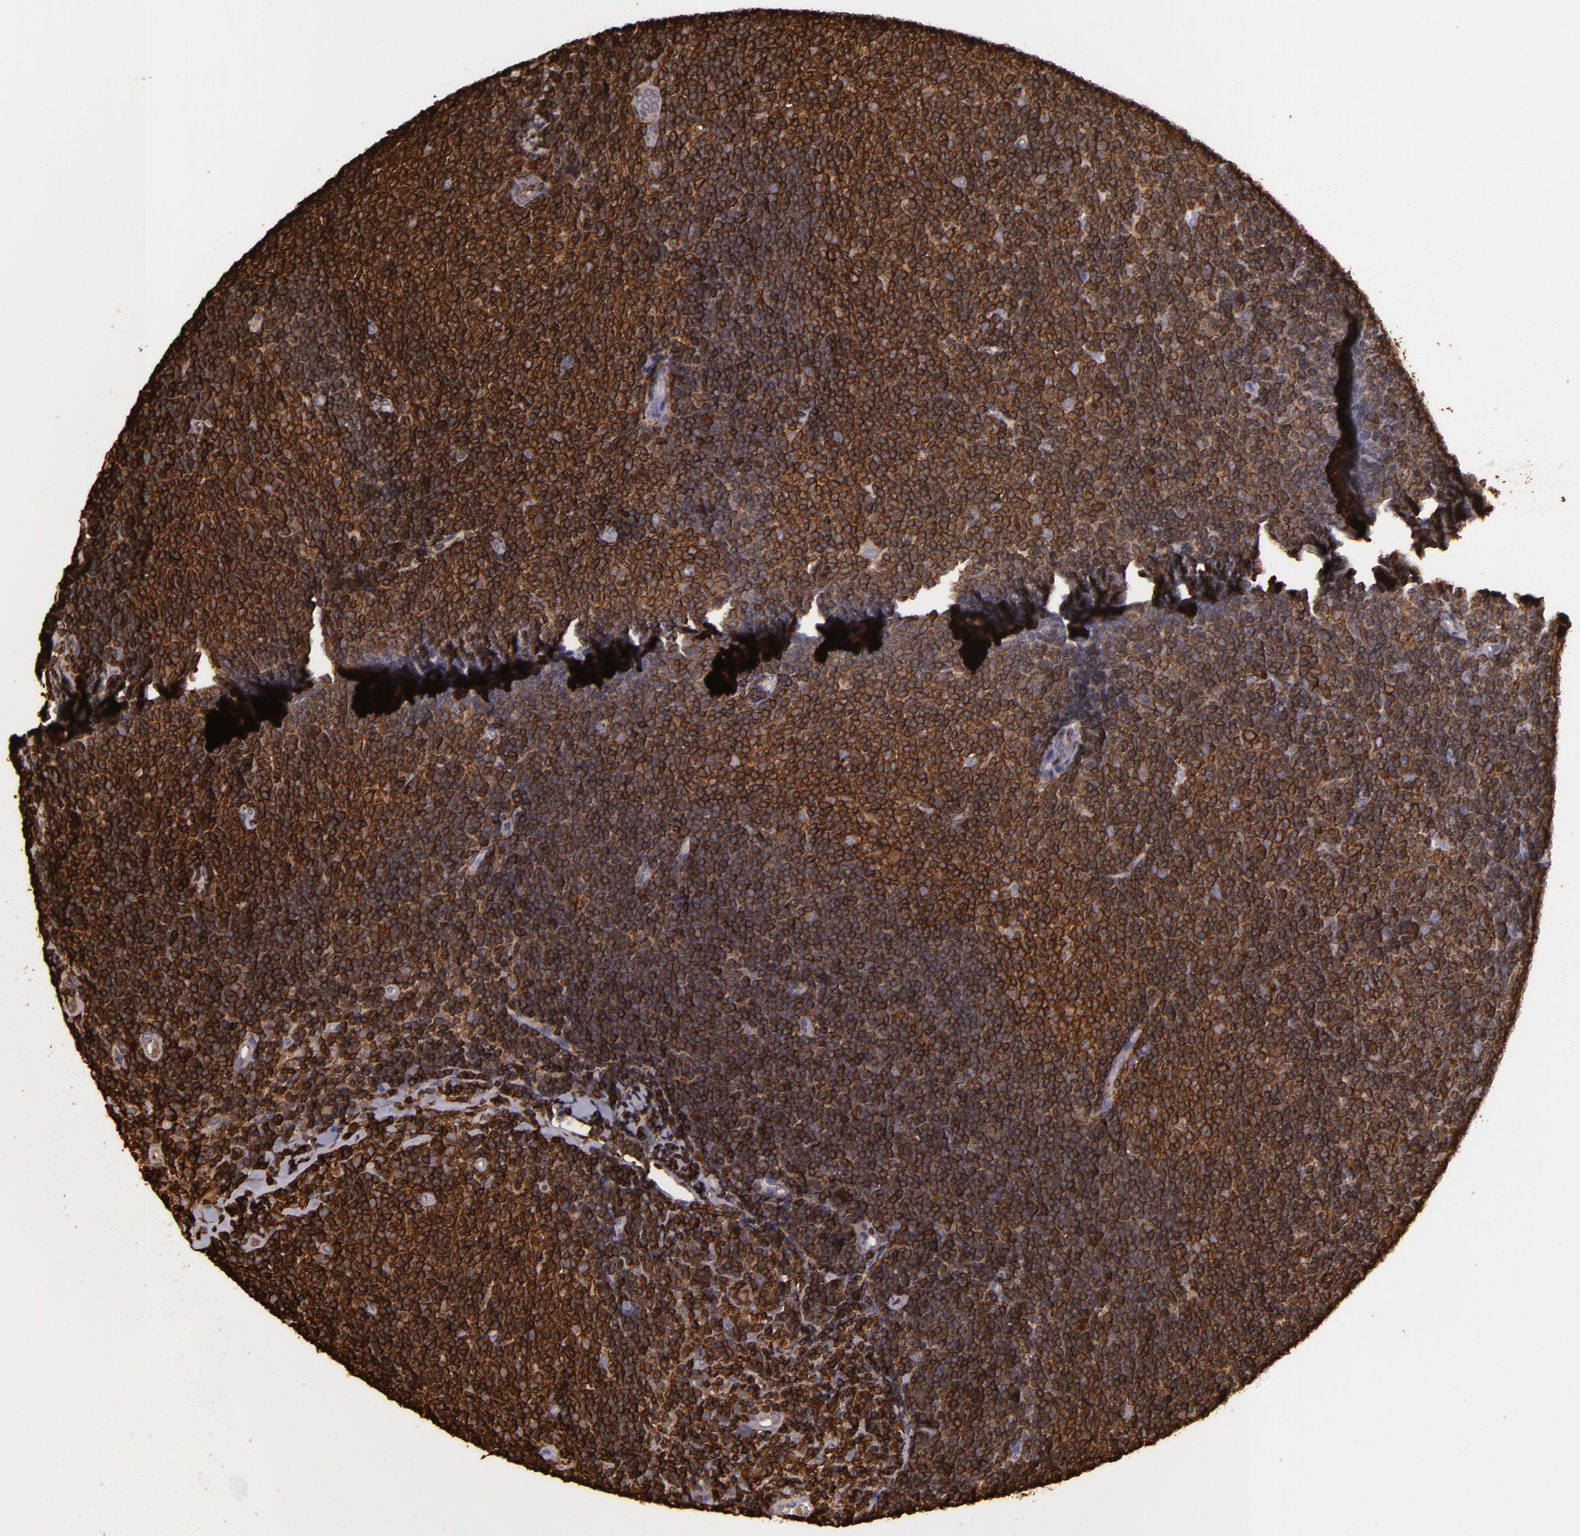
{"staining": {"intensity": "strong", "quantity": ">75%", "location": "cytoplasmic/membranous"}, "tissue": "lymphoma", "cell_type": "Tumor cells", "image_type": "cancer", "snomed": [{"axis": "morphology", "description": "Malignant lymphoma, non-Hodgkin's type, Low grade"}, {"axis": "topography", "description": "Lymph node"}], "caption": "Immunohistochemistry photomicrograph of human lymphoma stained for a protein (brown), which demonstrates high levels of strong cytoplasmic/membranous staining in about >75% of tumor cells.", "gene": "SLC9A3R1", "patient": {"sex": "male", "age": 49}}